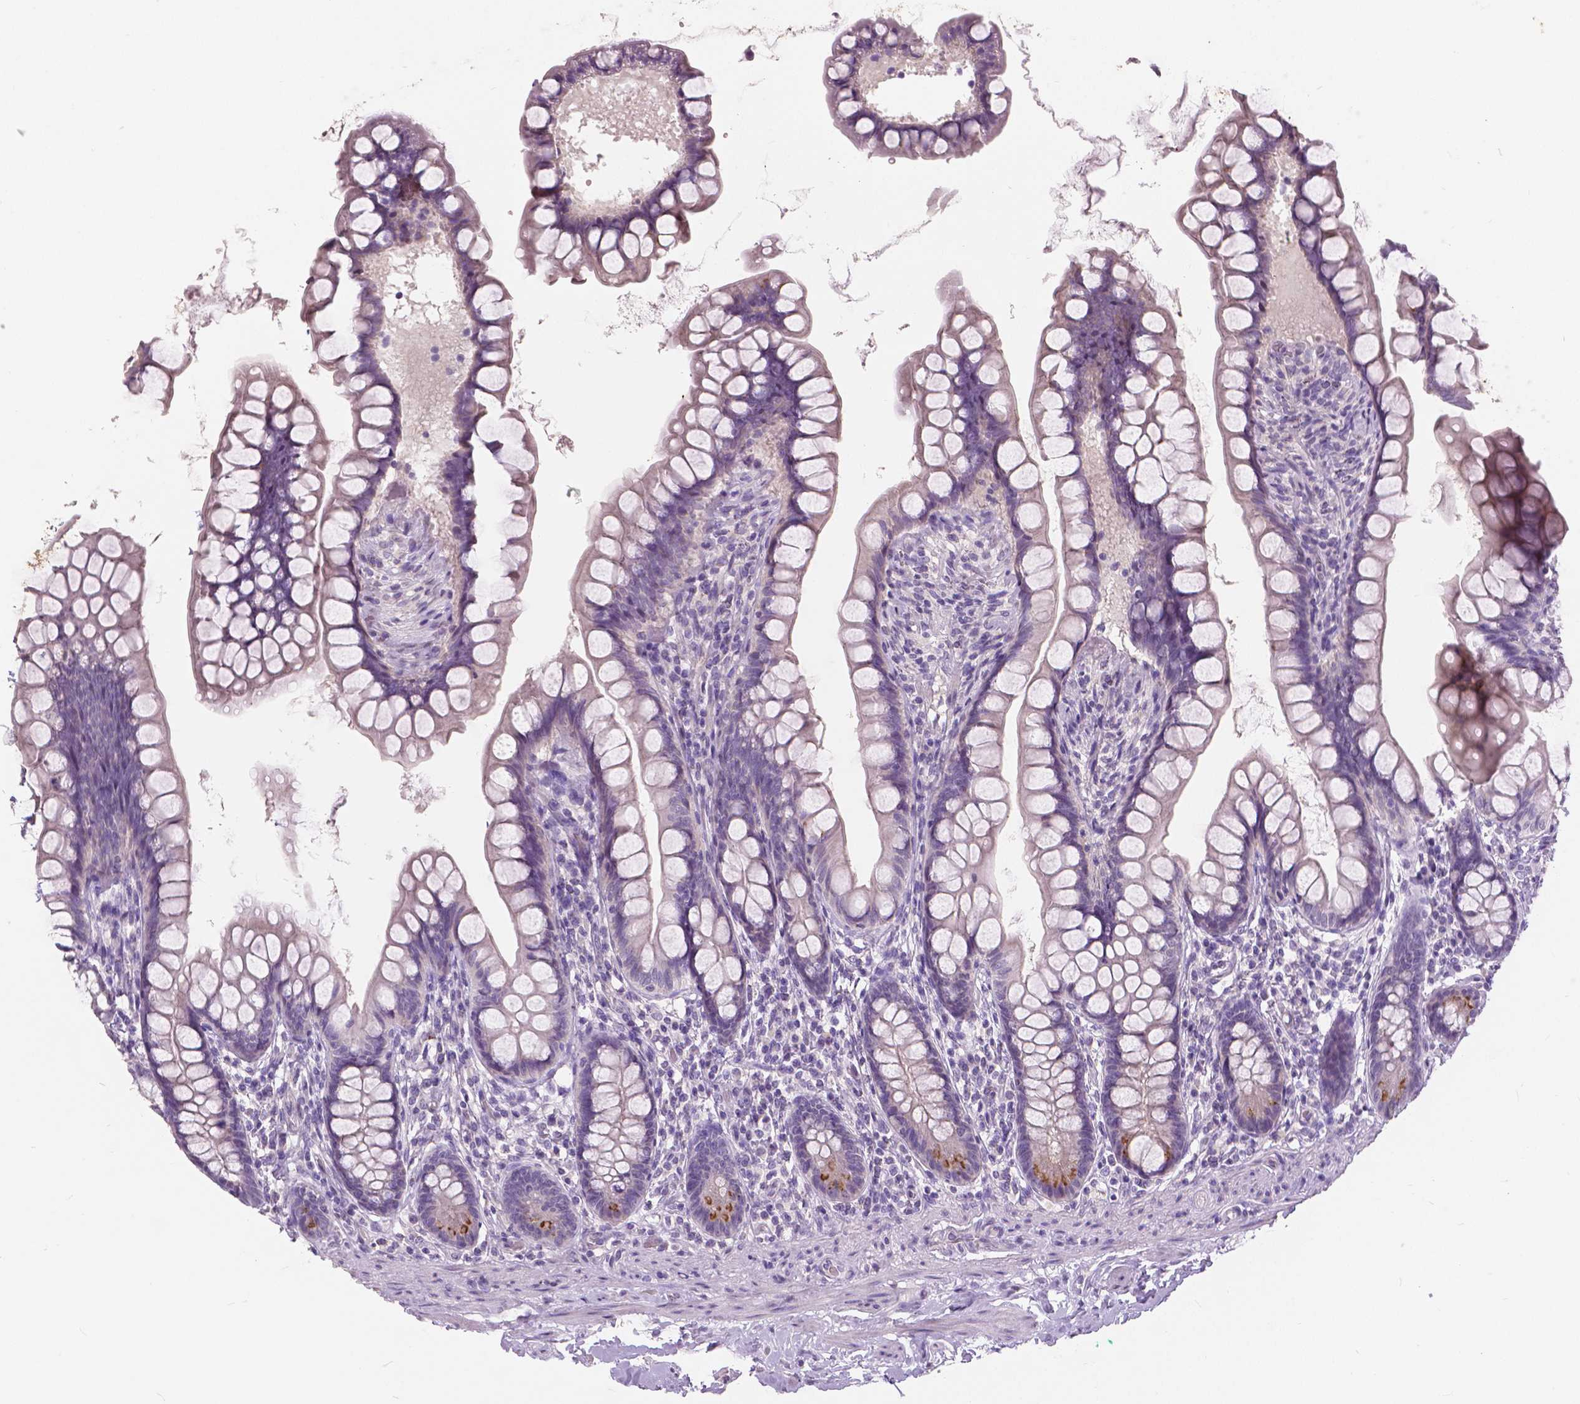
{"staining": {"intensity": "moderate", "quantity": "25%-75%", "location": "cytoplasmic/membranous"}, "tissue": "small intestine", "cell_type": "Glandular cells", "image_type": "normal", "snomed": [{"axis": "morphology", "description": "Normal tissue, NOS"}, {"axis": "topography", "description": "Small intestine"}], "caption": "Protein positivity by IHC reveals moderate cytoplasmic/membranous staining in about 25%-75% of glandular cells in normal small intestine.", "gene": "GRIN2A", "patient": {"sex": "male", "age": 70}}